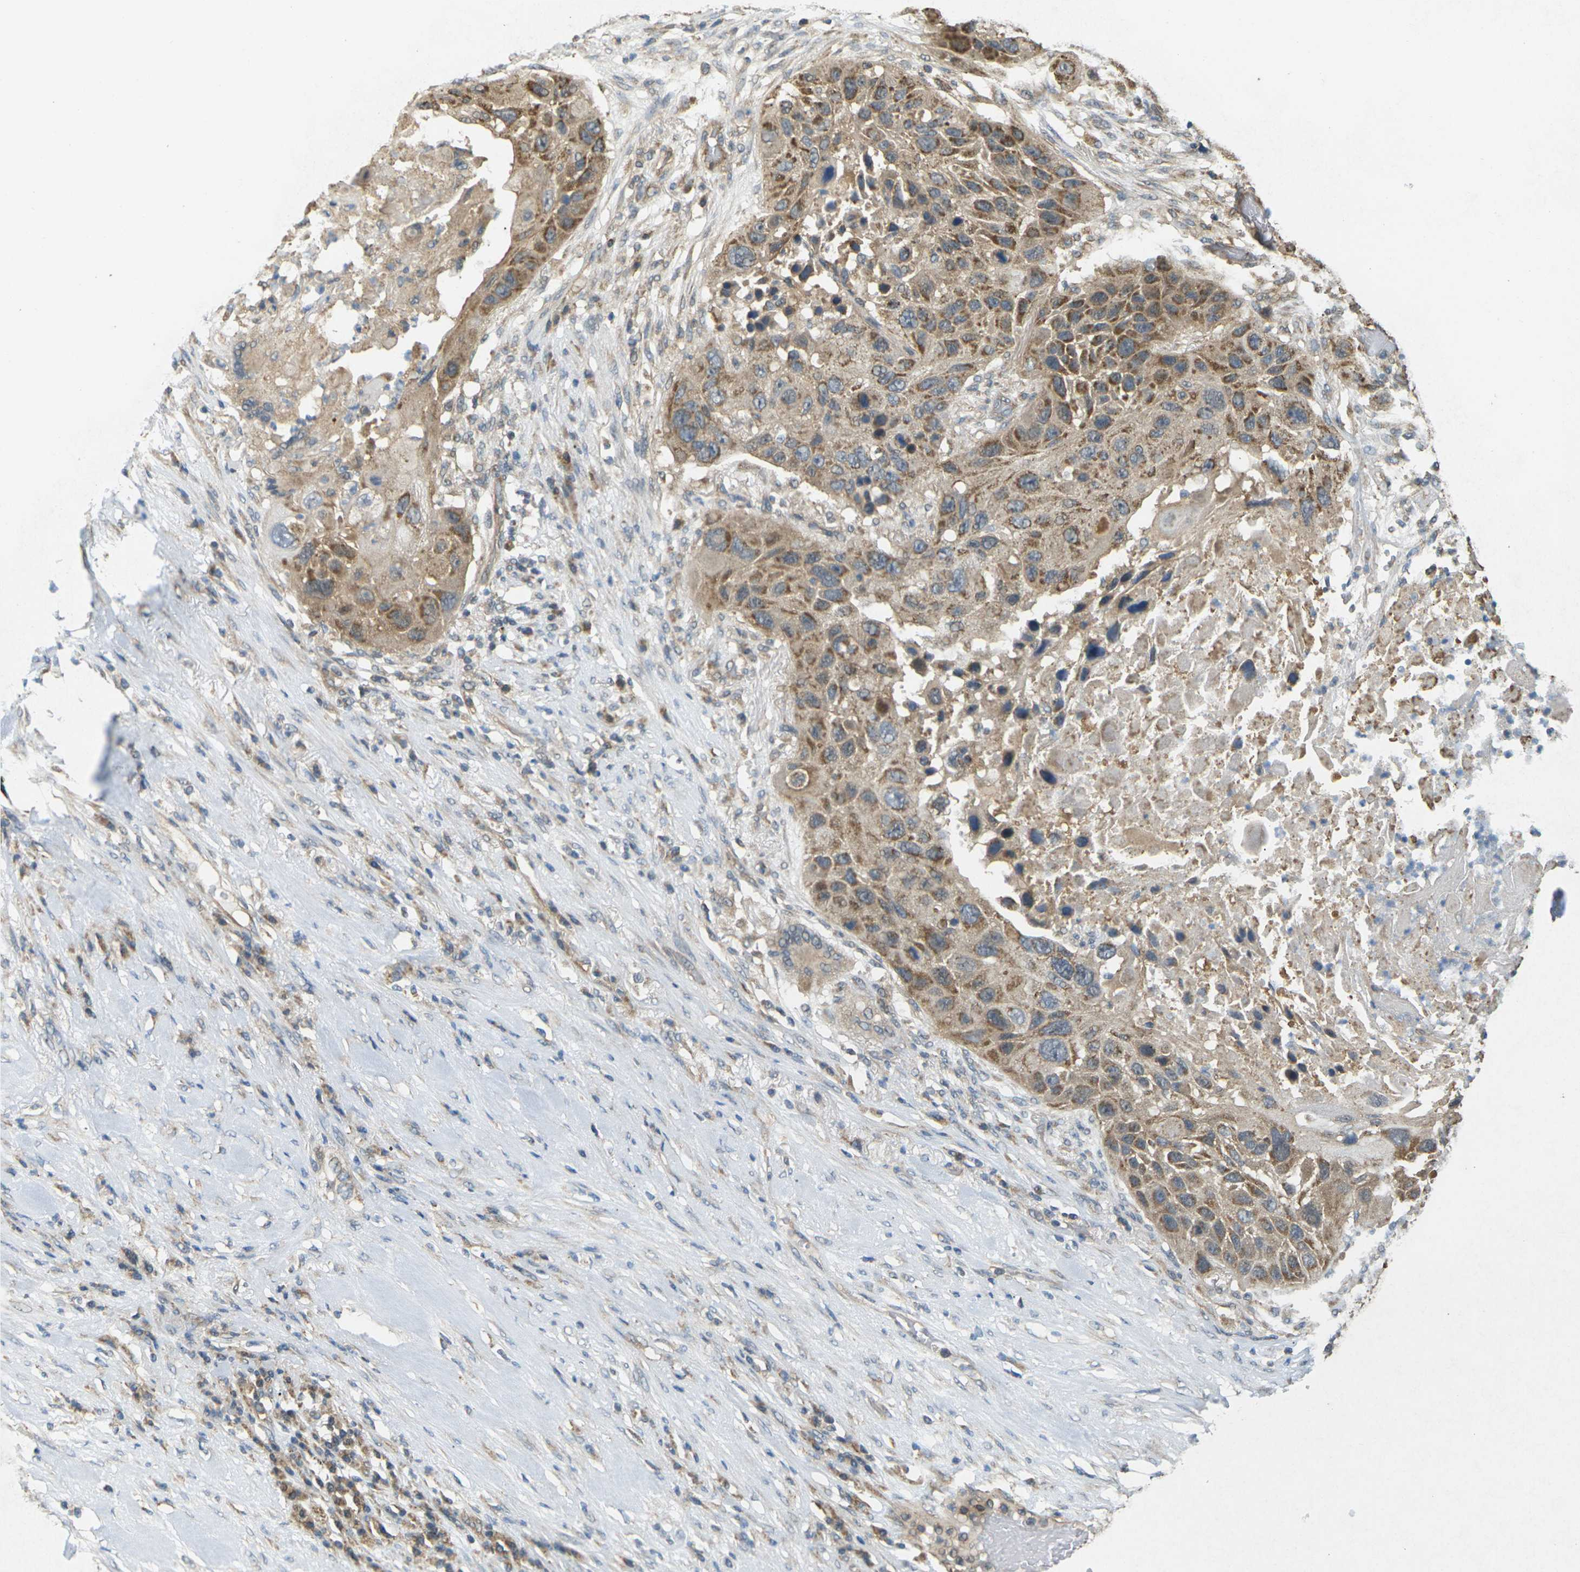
{"staining": {"intensity": "moderate", "quantity": ">75%", "location": "cytoplasmic/membranous"}, "tissue": "lung cancer", "cell_type": "Tumor cells", "image_type": "cancer", "snomed": [{"axis": "morphology", "description": "Squamous cell carcinoma, NOS"}, {"axis": "topography", "description": "Lung"}], "caption": "Squamous cell carcinoma (lung) was stained to show a protein in brown. There is medium levels of moderate cytoplasmic/membranous positivity in about >75% of tumor cells. Using DAB (brown) and hematoxylin (blue) stains, captured at high magnification using brightfield microscopy.", "gene": "KSR1", "patient": {"sex": "male", "age": 57}}